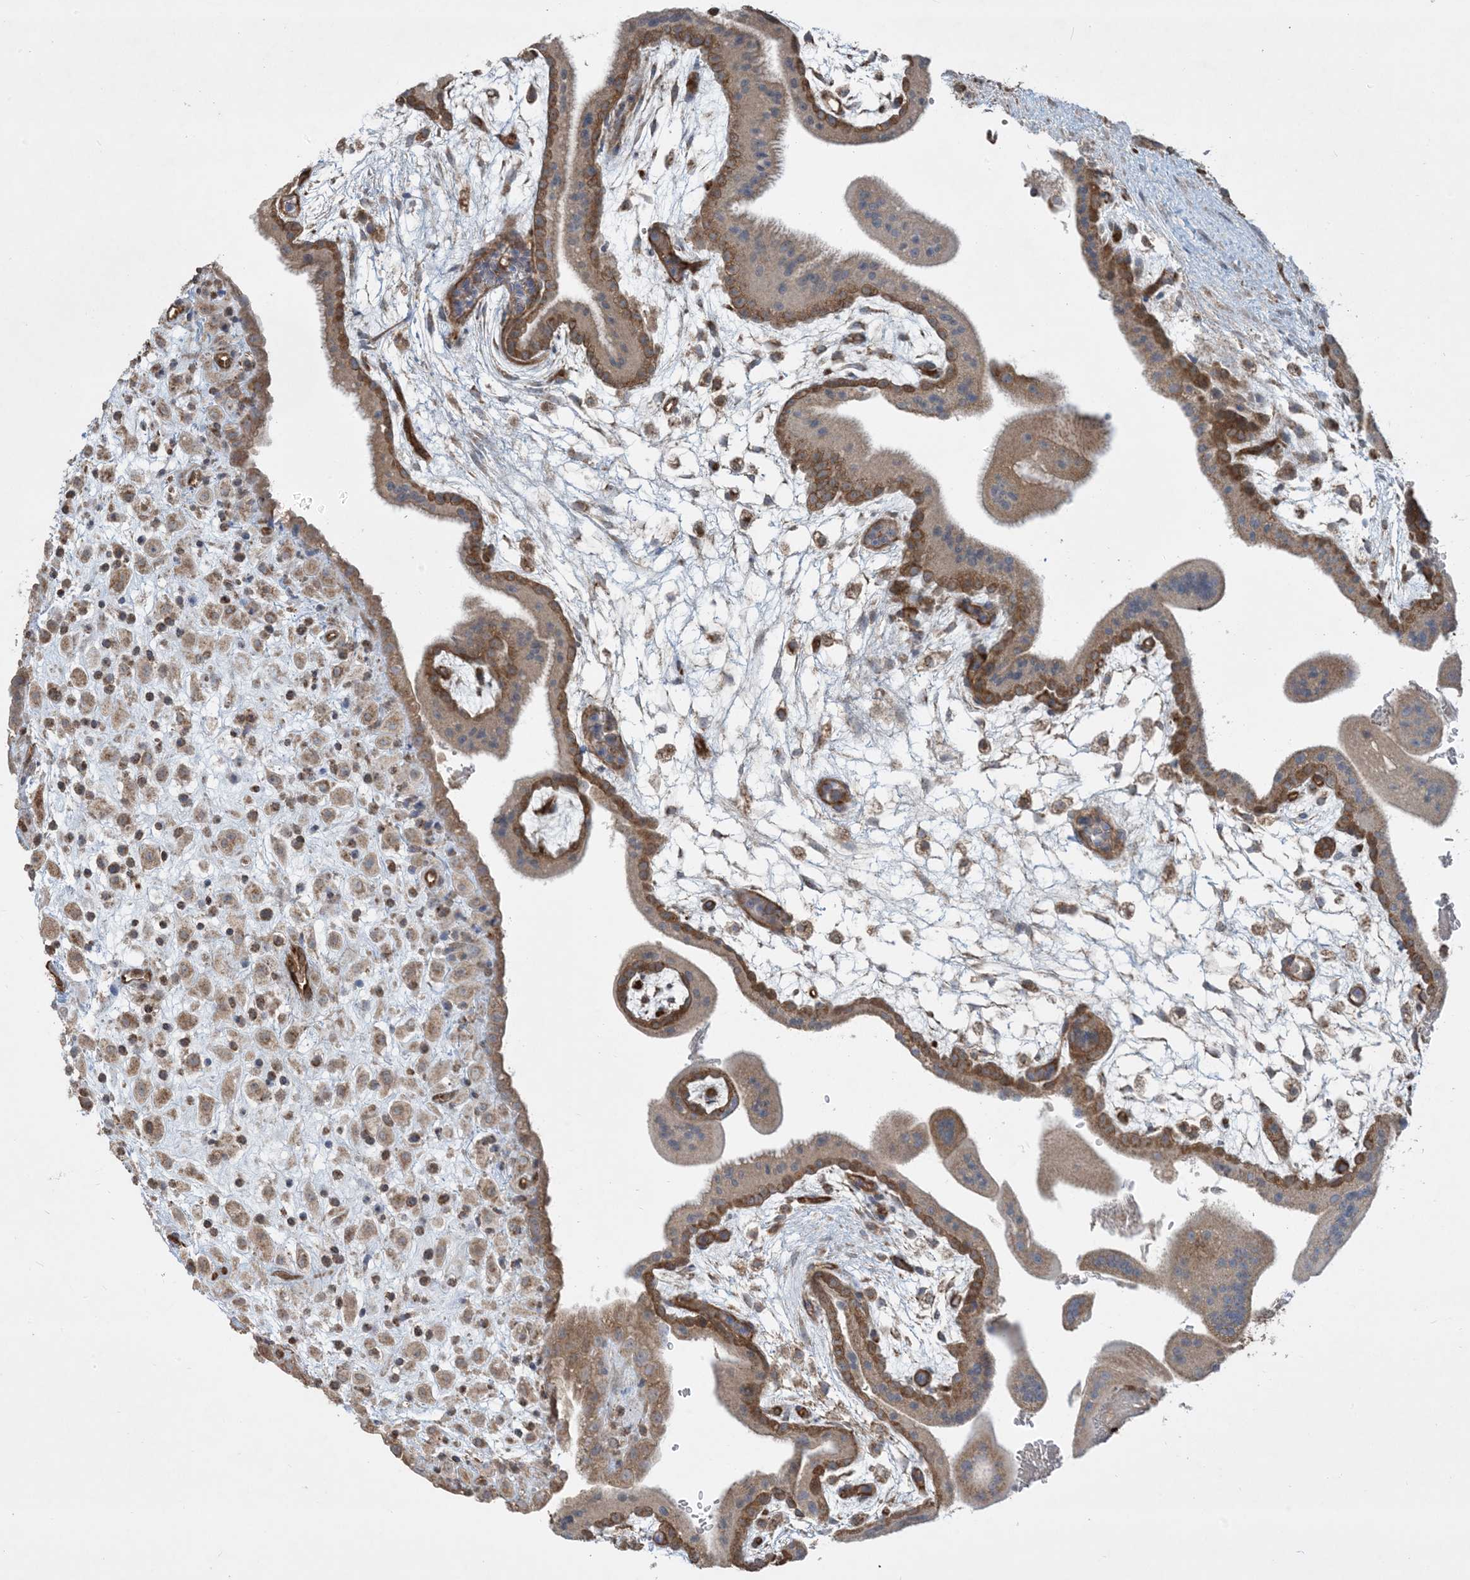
{"staining": {"intensity": "moderate", "quantity": "25%-75%", "location": "cytoplasmic/membranous"}, "tissue": "placenta", "cell_type": "Trophoblastic cells", "image_type": "normal", "snomed": [{"axis": "morphology", "description": "Normal tissue, NOS"}, {"axis": "topography", "description": "Placenta"}], "caption": "Brown immunohistochemical staining in unremarkable placenta displays moderate cytoplasmic/membranous positivity in about 25%-75% of trophoblastic cells. The protein of interest is shown in brown color, while the nuclei are stained blue.", "gene": "PPM1F", "patient": {"sex": "female", "age": 35}}